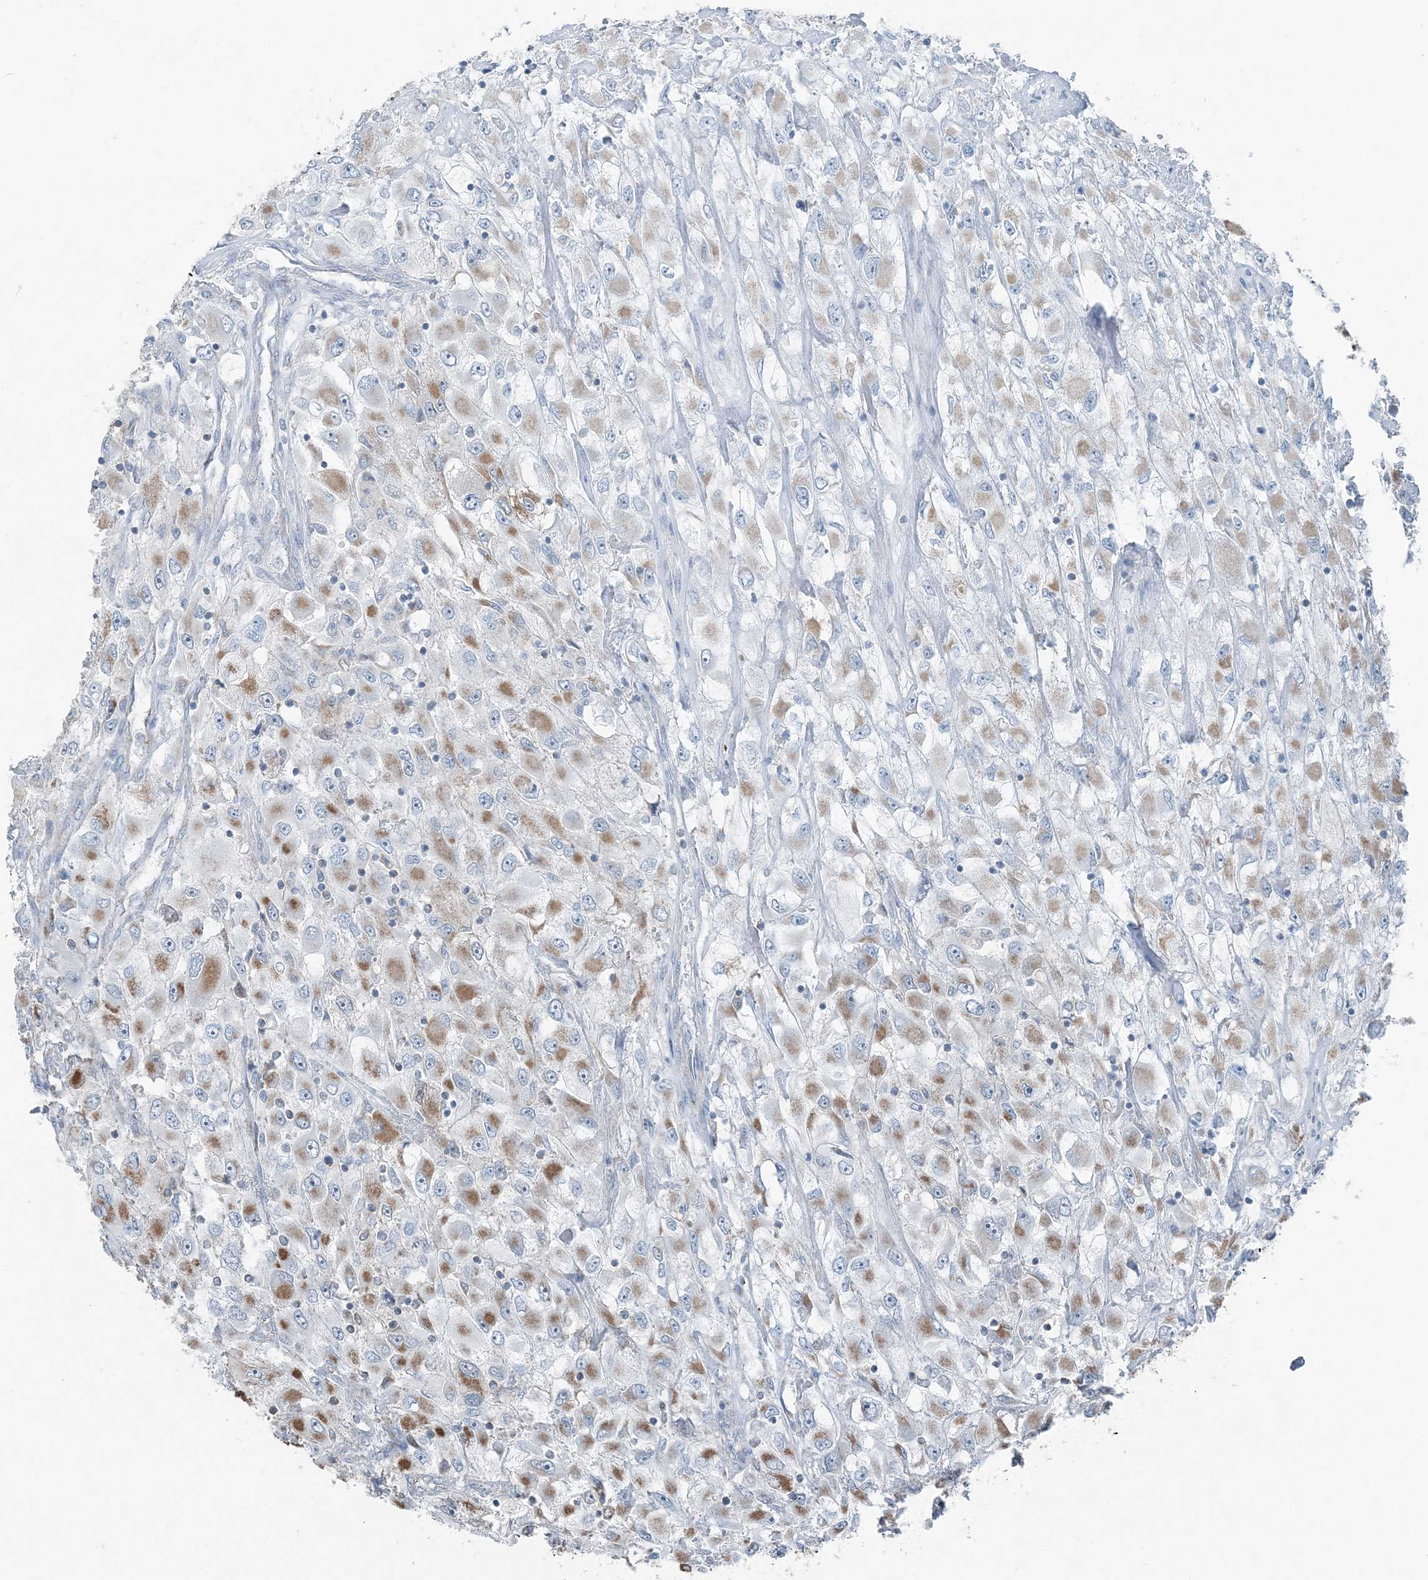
{"staining": {"intensity": "moderate", "quantity": "<25%", "location": "cytoplasmic/membranous"}, "tissue": "renal cancer", "cell_type": "Tumor cells", "image_type": "cancer", "snomed": [{"axis": "morphology", "description": "Adenocarcinoma, NOS"}, {"axis": "topography", "description": "Kidney"}], "caption": "A photomicrograph showing moderate cytoplasmic/membranous expression in approximately <25% of tumor cells in renal adenocarcinoma, as visualized by brown immunohistochemical staining.", "gene": "SUCLG1", "patient": {"sex": "female", "age": 52}}